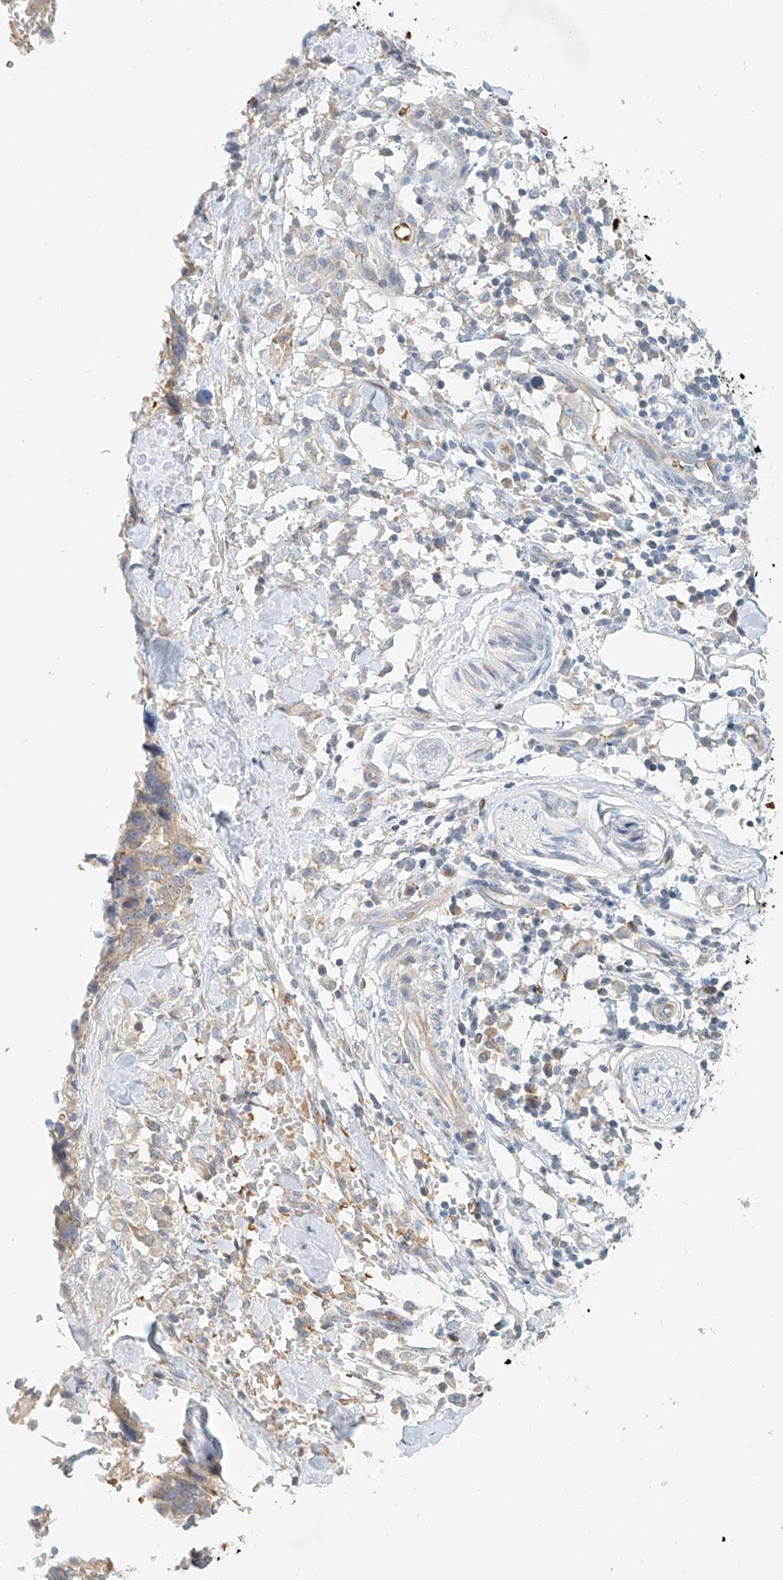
{"staining": {"intensity": "weak", "quantity": "<25%", "location": "cytoplasmic/membranous"}, "tissue": "ovarian cancer", "cell_type": "Tumor cells", "image_type": "cancer", "snomed": [{"axis": "morphology", "description": "Cystadenocarcinoma, serous, NOS"}, {"axis": "topography", "description": "Ovary"}], "caption": "This is a image of immunohistochemistry staining of ovarian serous cystadenocarcinoma, which shows no positivity in tumor cells.", "gene": "SYTL3", "patient": {"sex": "female", "age": 59}}